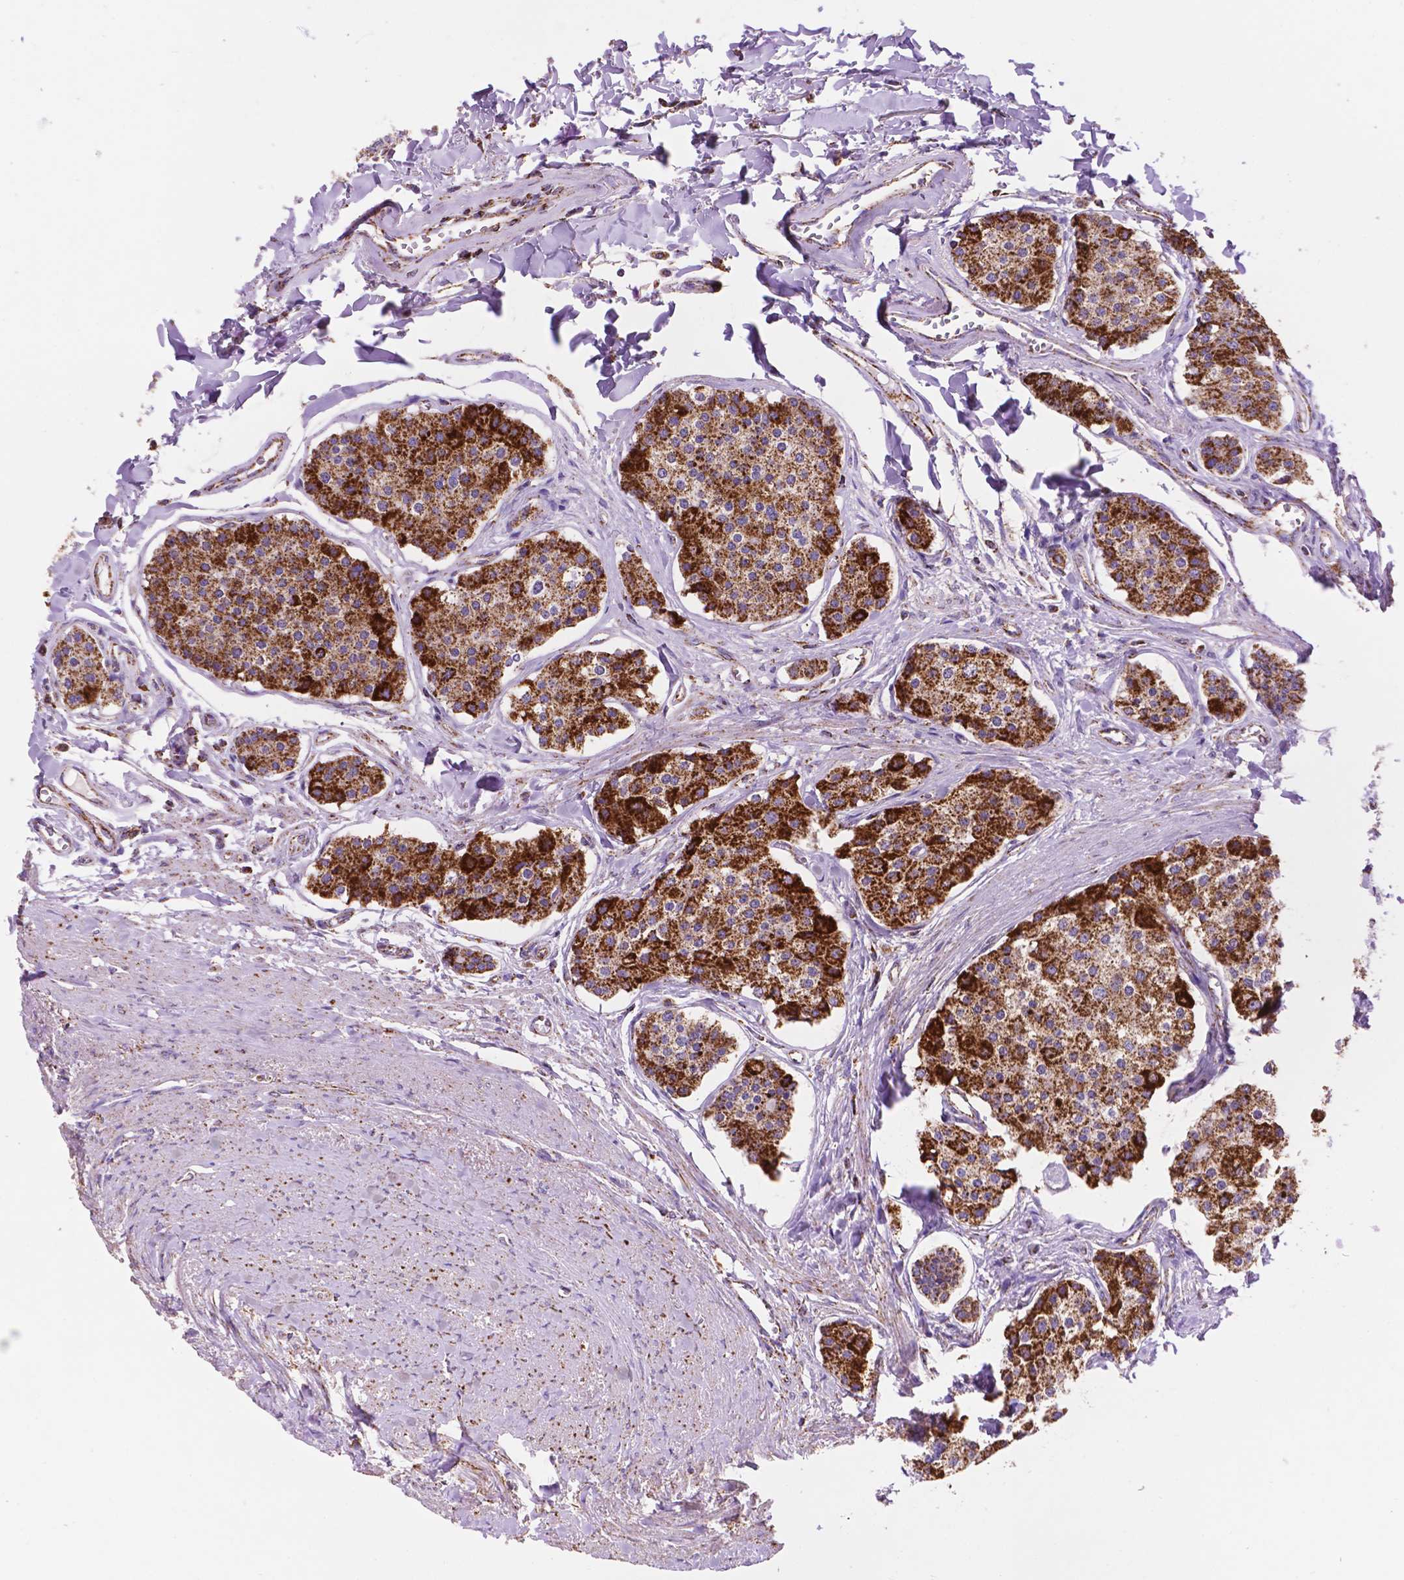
{"staining": {"intensity": "strong", "quantity": ">75%", "location": "cytoplasmic/membranous"}, "tissue": "carcinoid", "cell_type": "Tumor cells", "image_type": "cancer", "snomed": [{"axis": "morphology", "description": "Carcinoid, malignant, NOS"}, {"axis": "topography", "description": "Small intestine"}], "caption": "Immunohistochemistry micrograph of carcinoid (malignant) stained for a protein (brown), which reveals high levels of strong cytoplasmic/membranous staining in approximately >75% of tumor cells.", "gene": "HSPD1", "patient": {"sex": "female", "age": 65}}